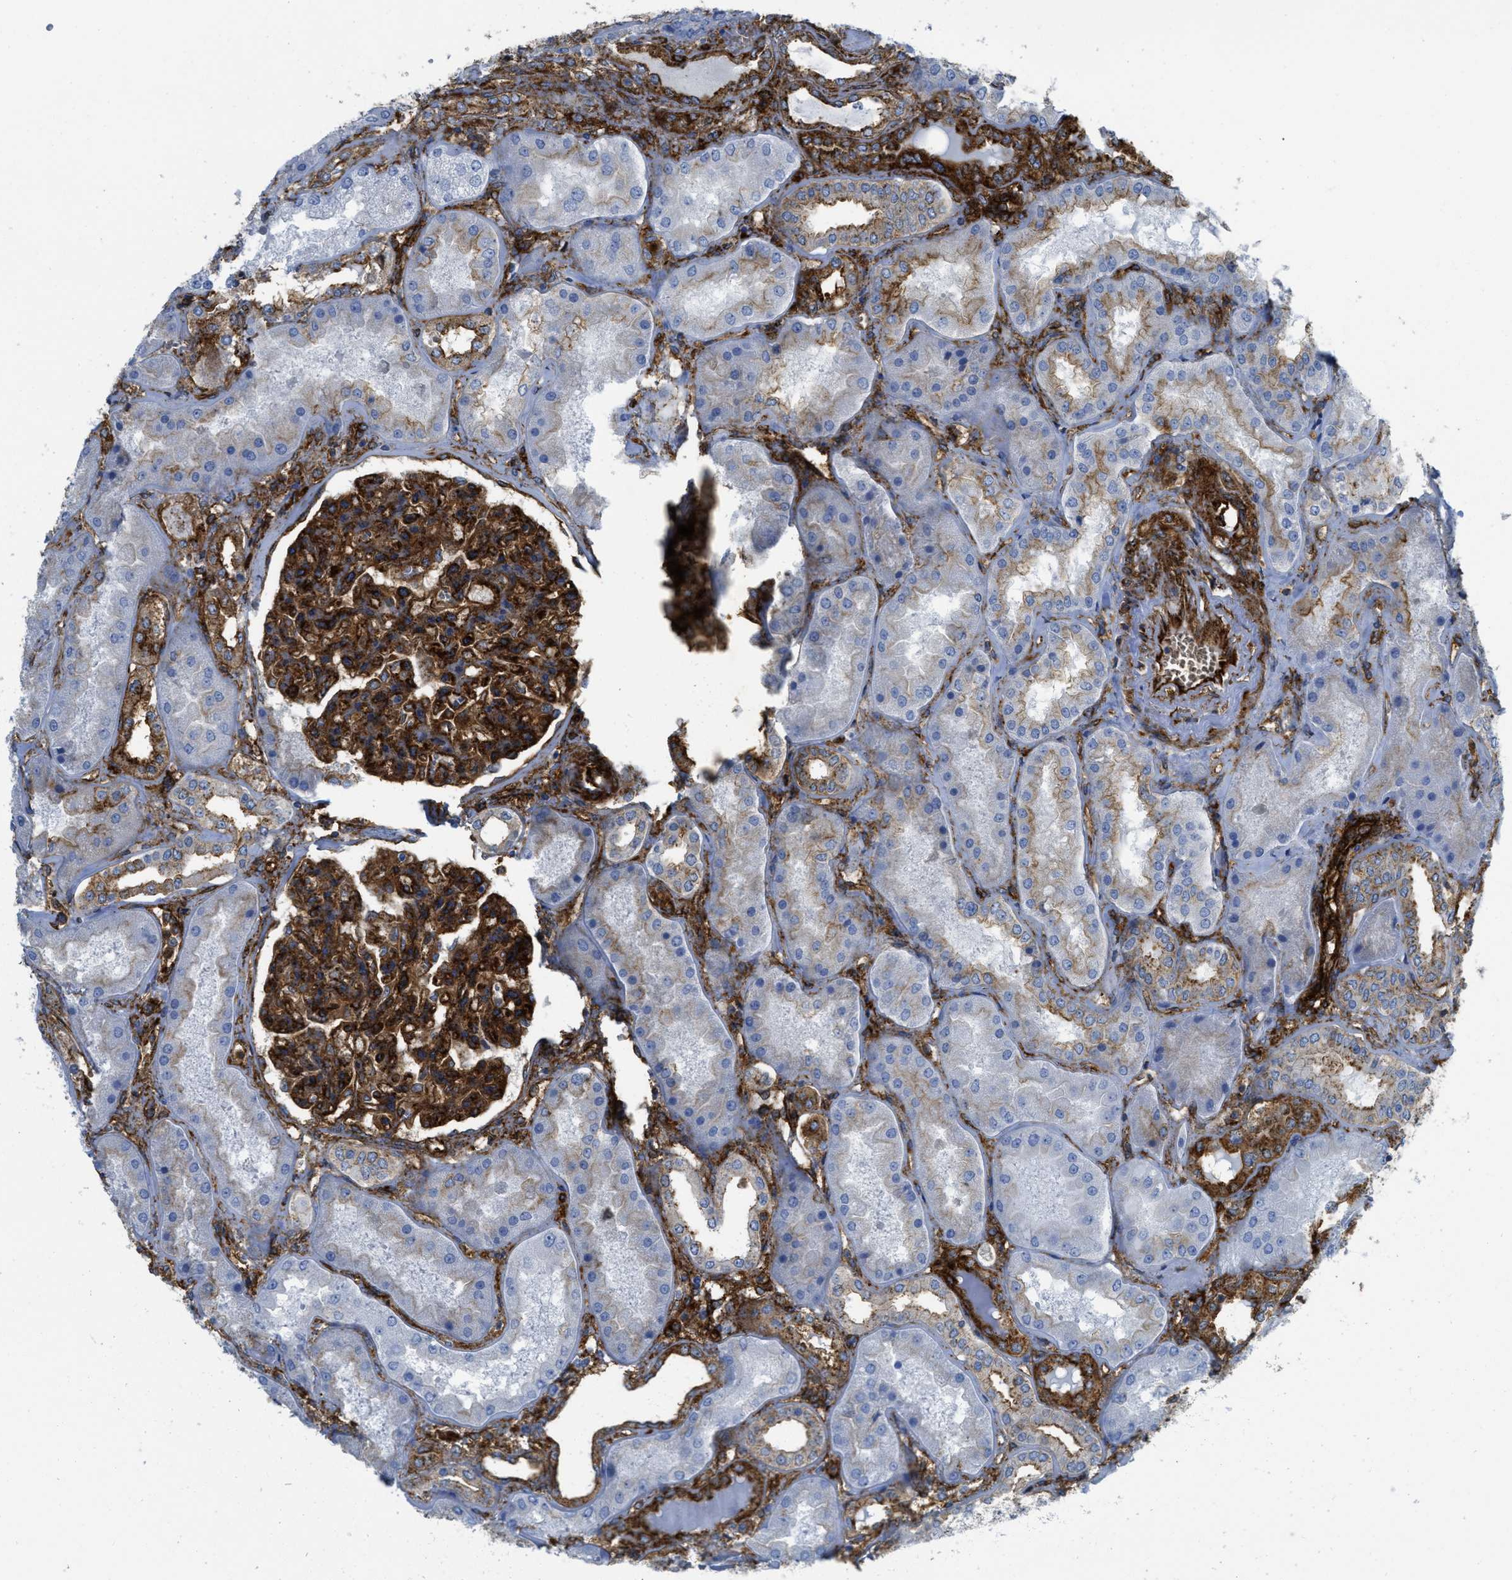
{"staining": {"intensity": "strong", "quantity": ">75%", "location": "cytoplasmic/membranous"}, "tissue": "kidney", "cell_type": "Cells in glomeruli", "image_type": "normal", "snomed": [{"axis": "morphology", "description": "Normal tissue, NOS"}, {"axis": "topography", "description": "Kidney"}], "caption": "Brown immunohistochemical staining in unremarkable kidney reveals strong cytoplasmic/membranous staining in approximately >75% of cells in glomeruli.", "gene": "HIP1", "patient": {"sex": "female", "age": 56}}